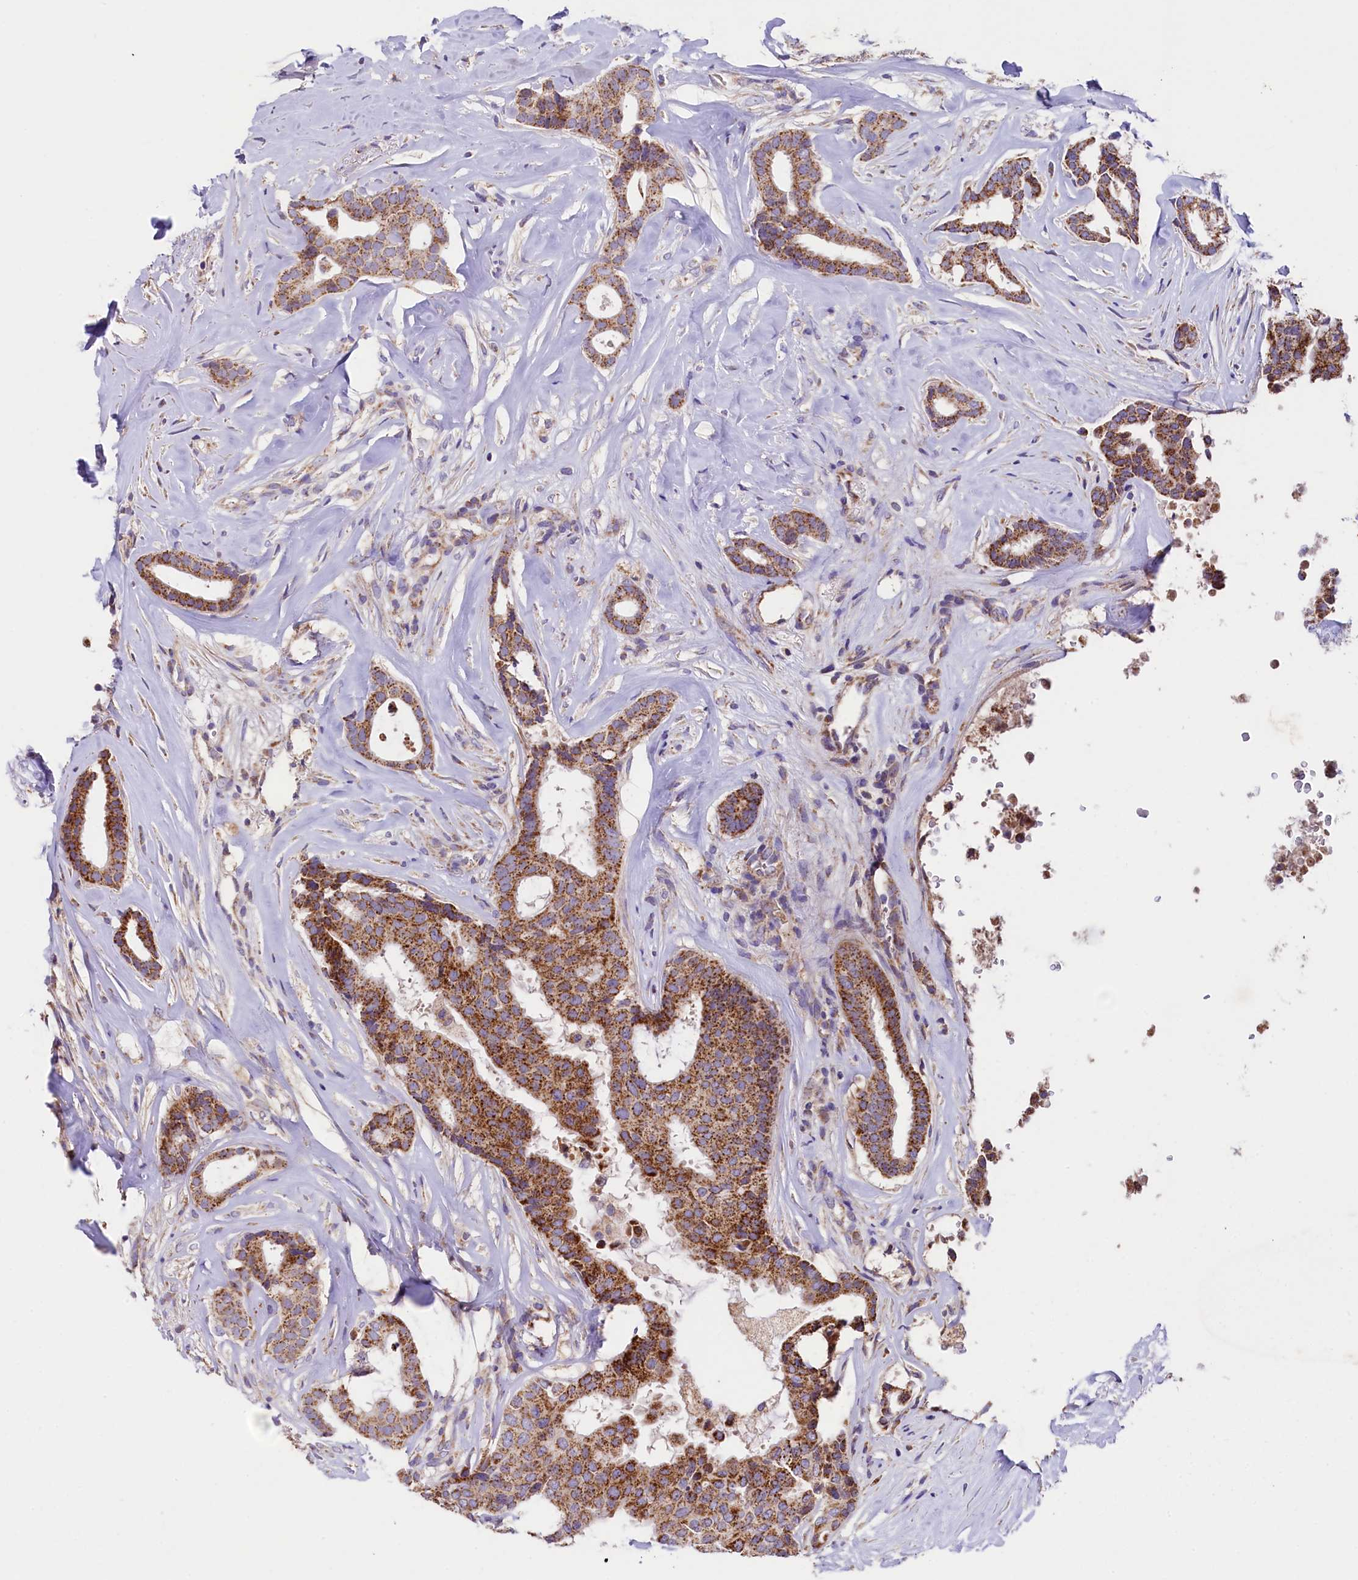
{"staining": {"intensity": "moderate", "quantity": ">75%", "location": "cytoplasmic/membranous"}, "tissue": "breast cancer", "cell_type": "Tumor cells", "image_type": "cancer", "snomed": [{"axis": "morphology", "description": "Duct carcinoma"}, {"axis": "topography", "description": "Breast"}], "caption": "Immunohistochemistry (DAB) staining of invasive ductal carcinoma (breast) exhibits moderate cytoplasmic/membranous protein positivity in approximately >75% of tumor cells.", "gene": "PMPCB", "patient": {"sex": "female", "age": 75}}